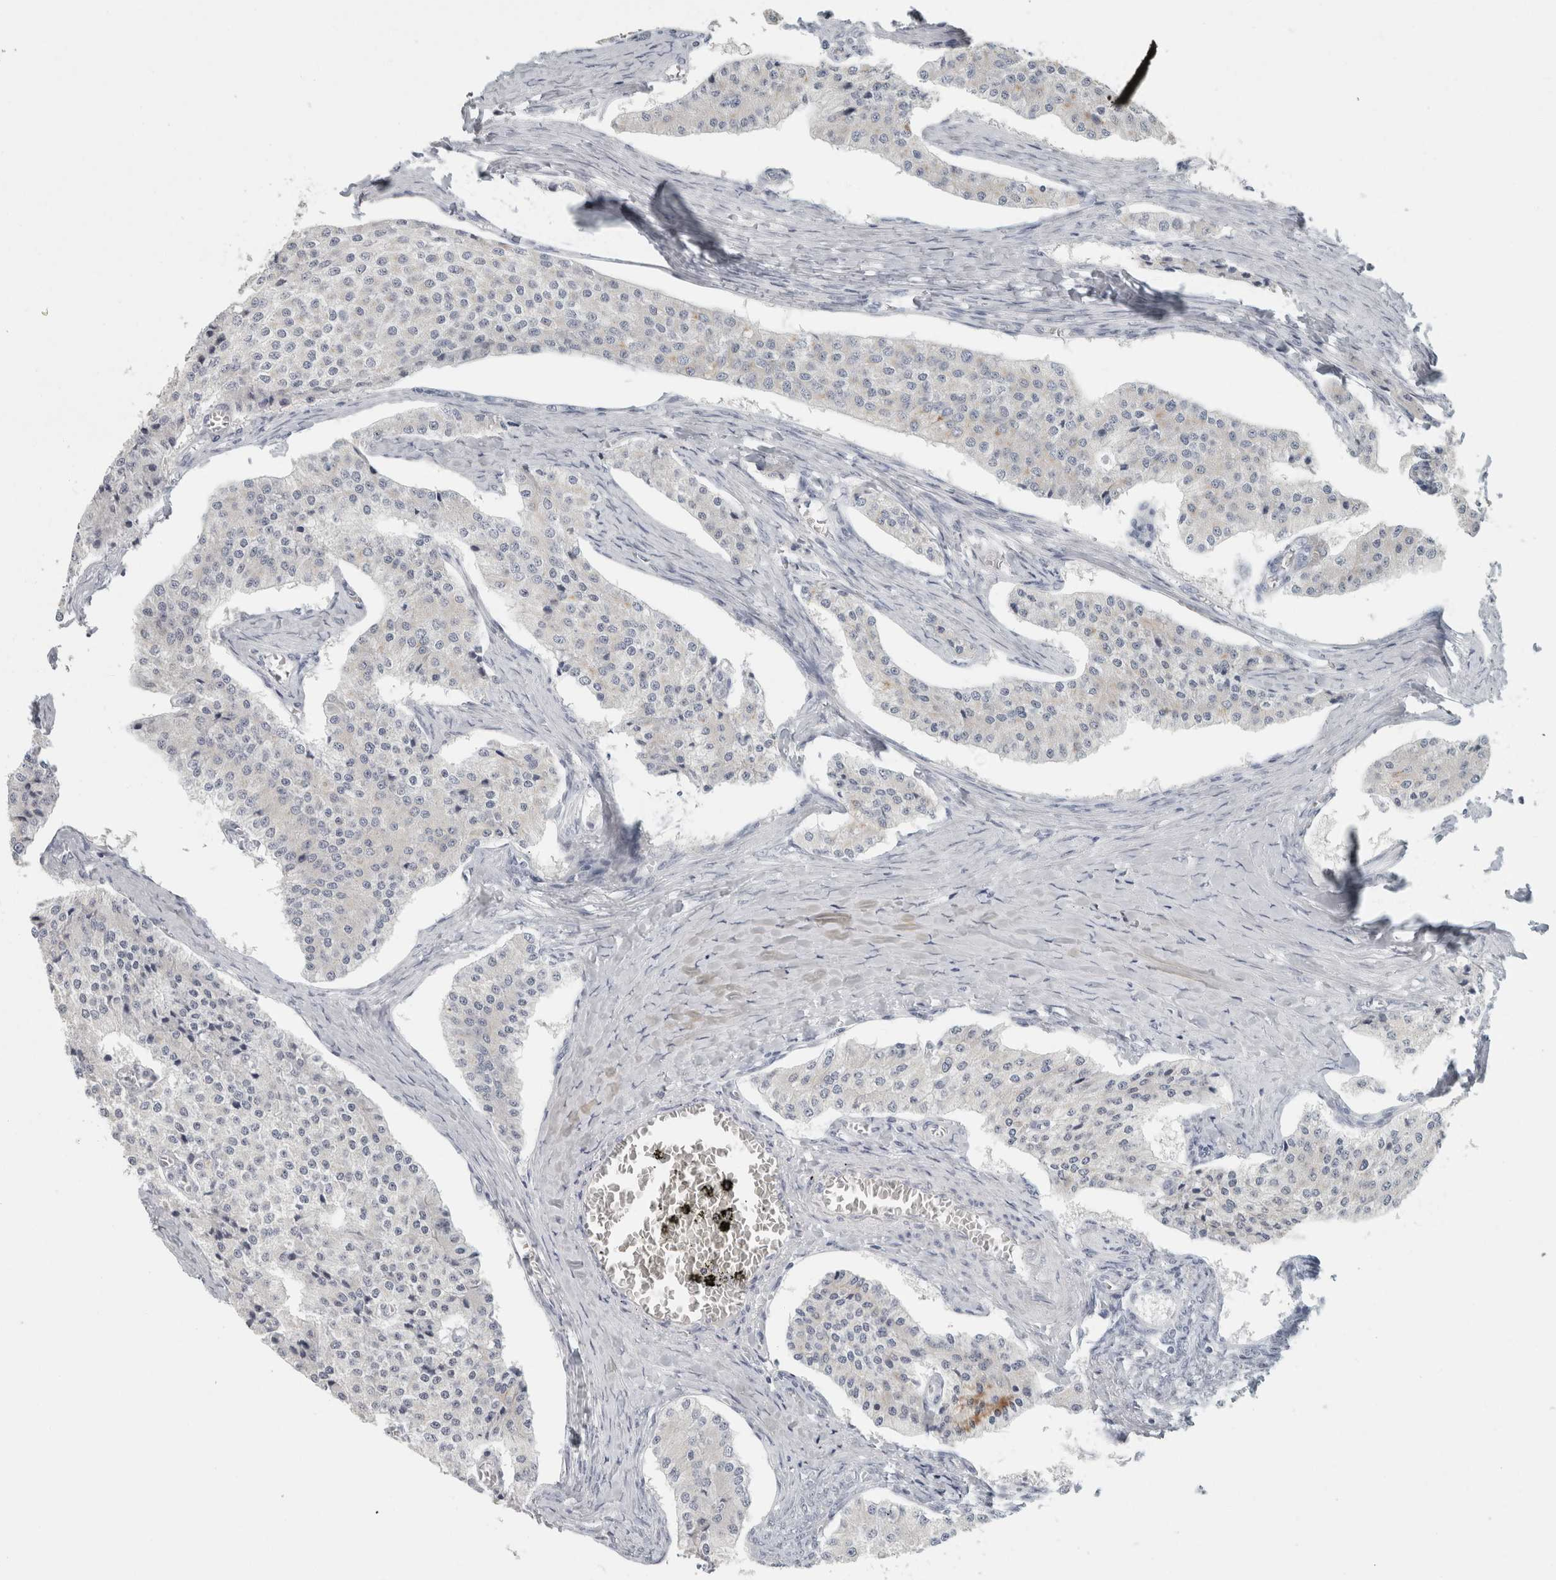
{"staining": {"intensity": "negative", "quantity": "none", "location": "none"}, "tissue": "carcinoid", "cell_type": "Tumor cells", "image_type": "cancer", "snomed": [{"axis": "morphology", "description": "Carcinoid, malignant, NOS"}, {"axis": "topography", "description": "Colon"}], "caption": "DAB immunohistochemical staining of carcinoid reveals no significant staining in tumor cells. (DAB IHC, high magnification).", "gene": "SLC28A3", "patient": {"sex": "female", "age": 52}}